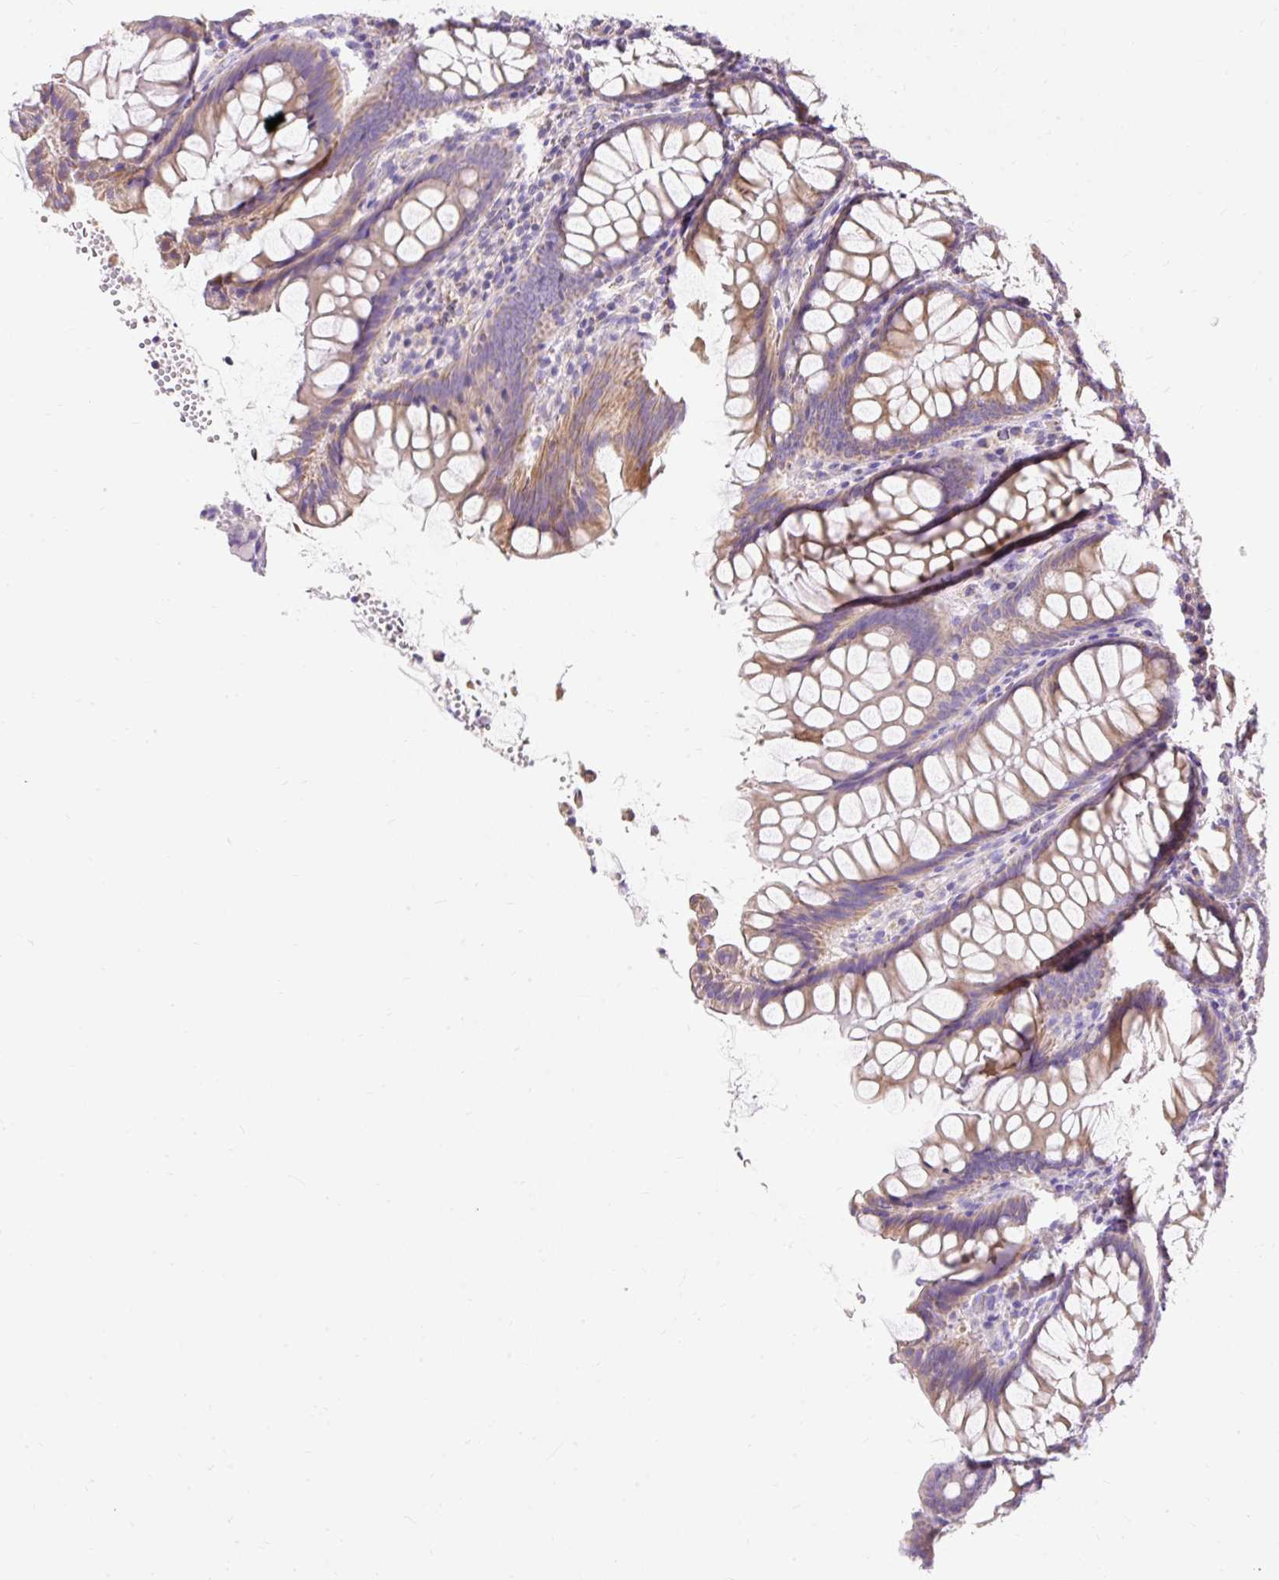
{"staining": {"intensity": "negative", "quantity": "none", "location": "none"}, "tissue": "colon", "cell_type": "Endothelial cells", "image_type": "normal", "snomed": [{"axis": "morphology", "description": "Normal tissue, NOS"}, {"axis": "topography", "description": "Colon"}], "caption": "Unremarkable colon was stained to show a protein in brown. There is no significant positivity in endothelial cells. (Stains: DAB (3,3'-diaminobenzidine) IHC with hematoxylin counter stain, Microscopy: brightfield microscopy at high magnification).", "gene": "PMAIP1", "patient": {"sex": "female", "age": 79}}